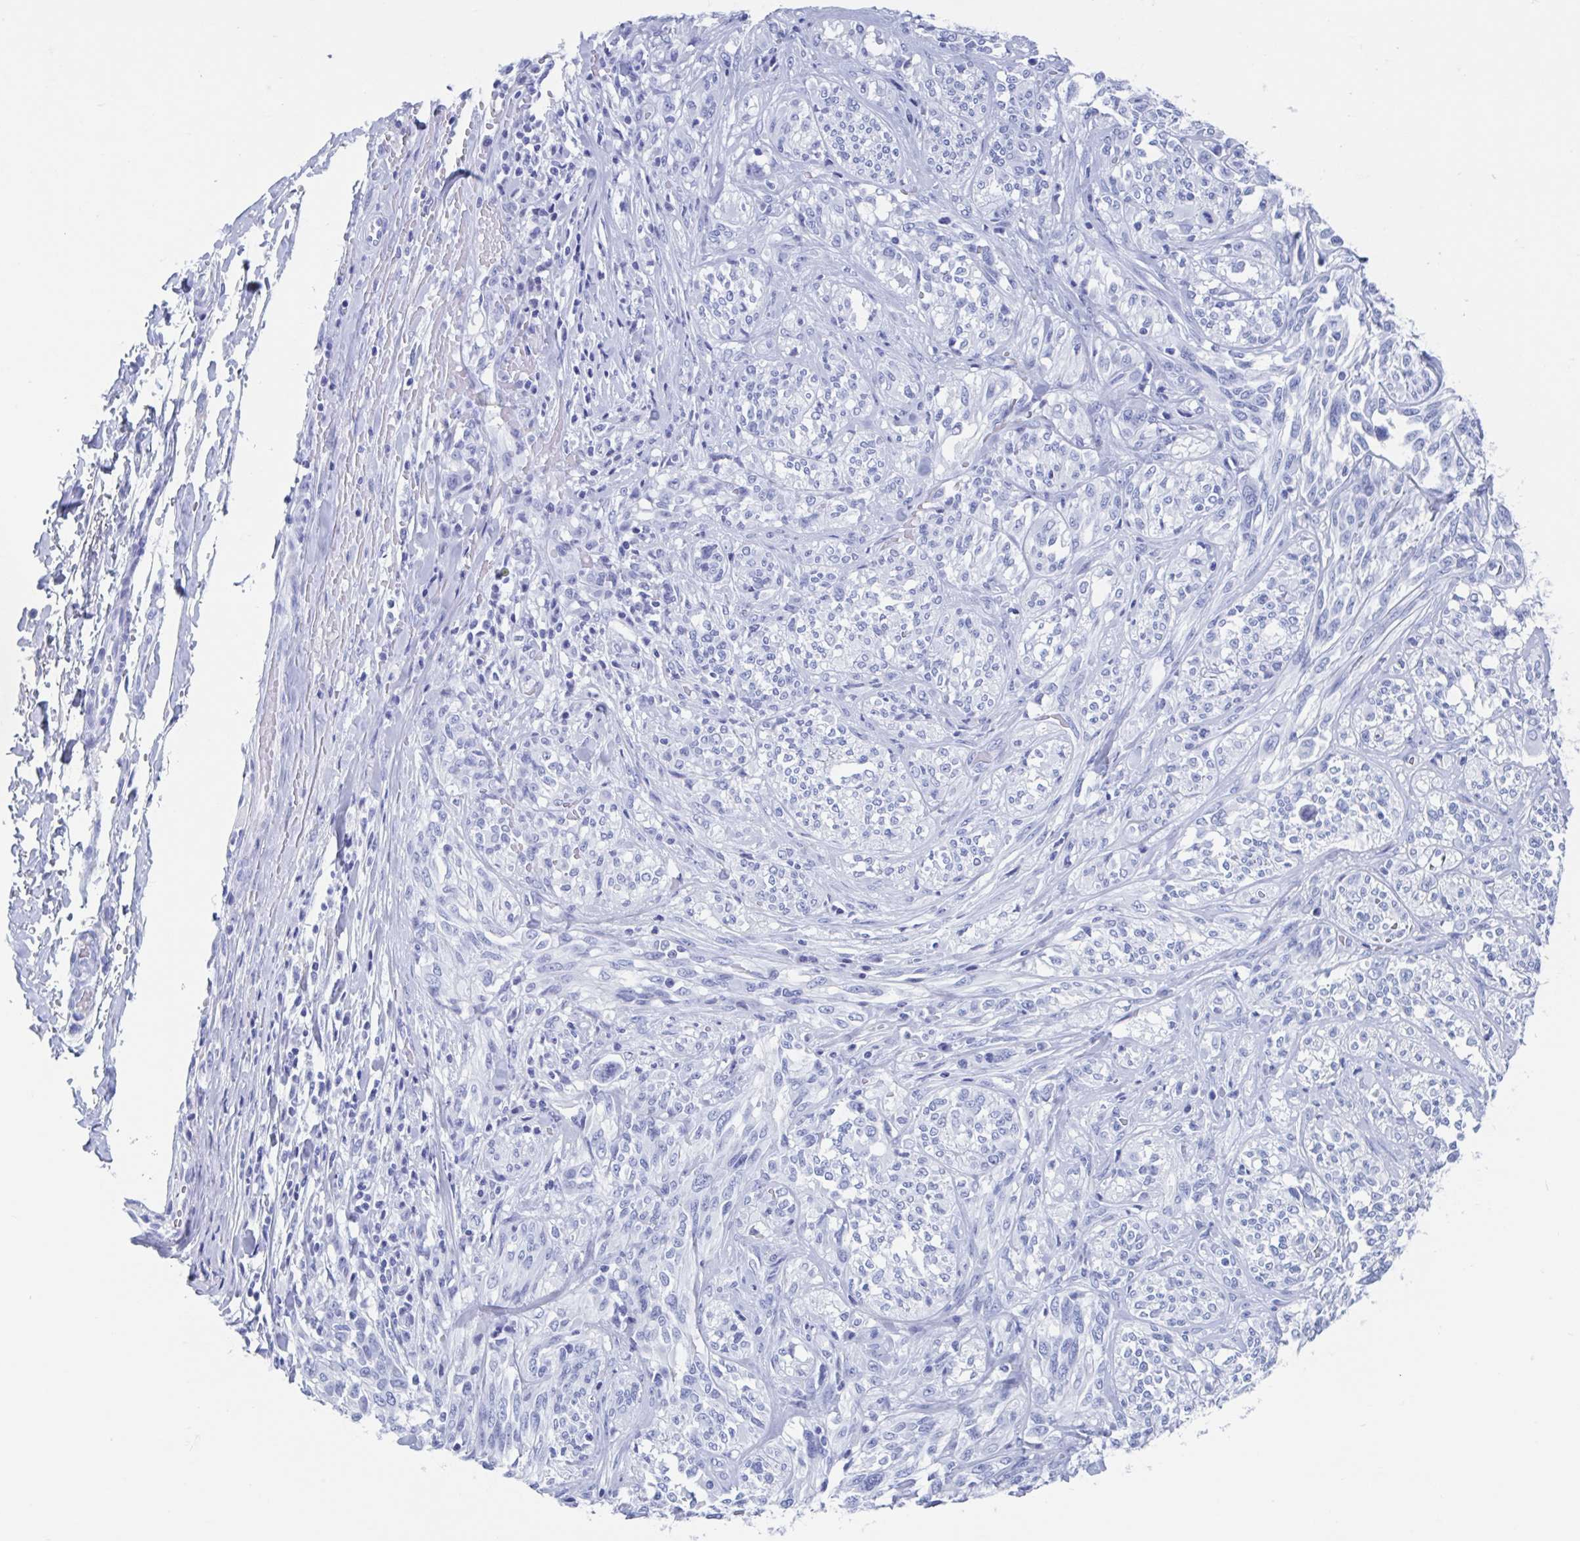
{"staining": {"intensity": "negative", "quantity": "none", "location": "none"}, "tissue": "melanoma", "cell_type": "Tumor cells", "image_type": "cancer", "snomed": [{"axis": "morphology", "description": "Malignant melanoma, NOS"}, {"axis": "topography", "description": "Skin"}], "caption": "DAB (3,3'-diaminobenzidine) immunohistochemical staining of human malignant melanoma exhibits no significant positivity in tumor cells.", "gene": "C10orf53", "patient": {"sex": "female", "age": 91}}